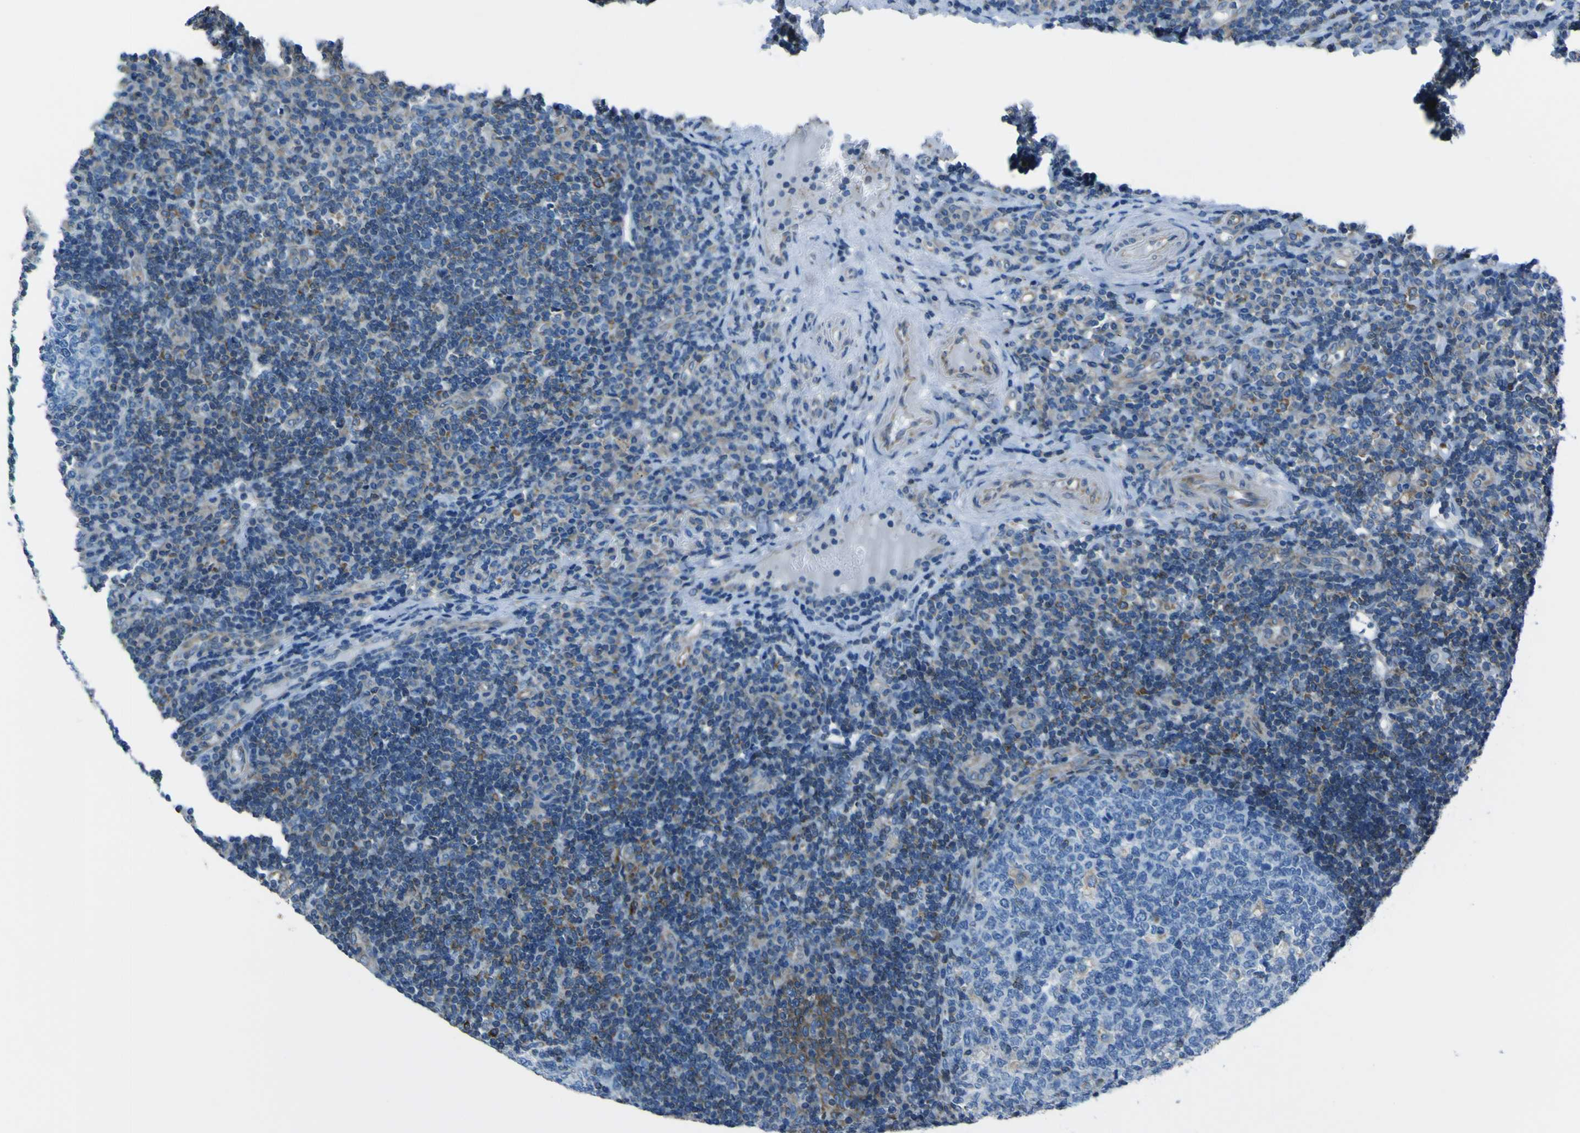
{"staining": {"intensity": "moderate", "quantity": "<25%", "location": "cytoplasmic/membranous"}, "tissue": "tonsil", "cell_type": "Germinal center cells", "image_type": "normal", "snomed": [{"axis": "morphology", "description": "Normal tissue, NOS"}, {"axis": "topography", "description": "Tonsil"}], "caption": "Protein staining of normal tonsil reveals moderate cytoplasmic/membranous staining in approximately <25% of germinal center cells.", "gene": "STIM1", "patient": {"sex": "female", "age": 40}}